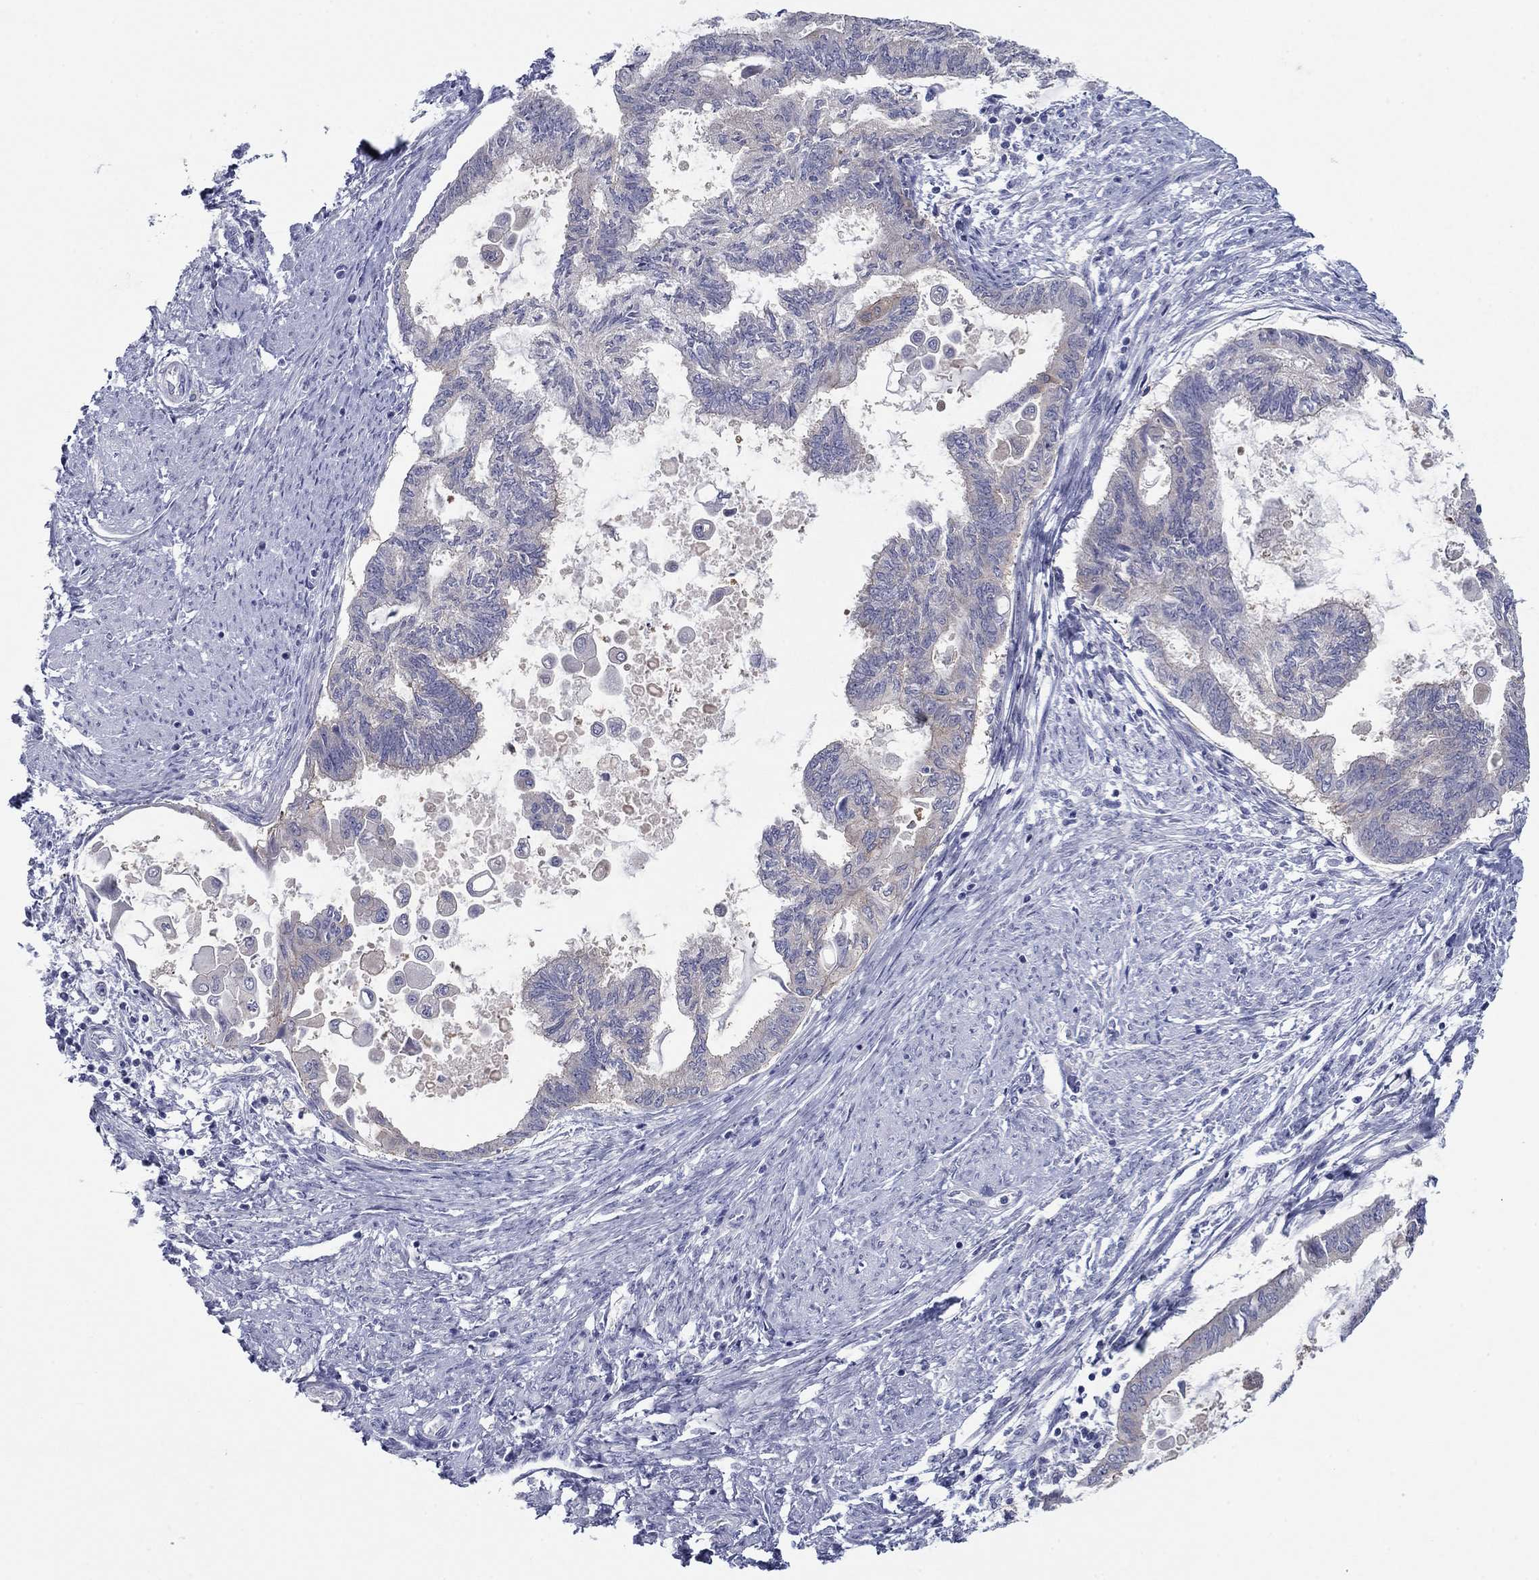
{"staining": {"intensity": "negative", "quantity": "none", "location": "none"}, "tissue": "endometrial cancer", "cell_type": "Tumor cells", "image_type": "cancer", "snomed": [{"axis": "morphology", "description": "Adenocarcinoma, NOS"}, {"axis": "topography", "description": "Endometrium"}], "caption": "Tumor cells show no significant positivity in endometrial cancer (adenocarcinoma). (DAB (3,3'-diaminobenzidine) immunohistochemistry (IHC), high magnification).", "gene": "PLS1", "patient": {"sex": "female", "age": 86}}